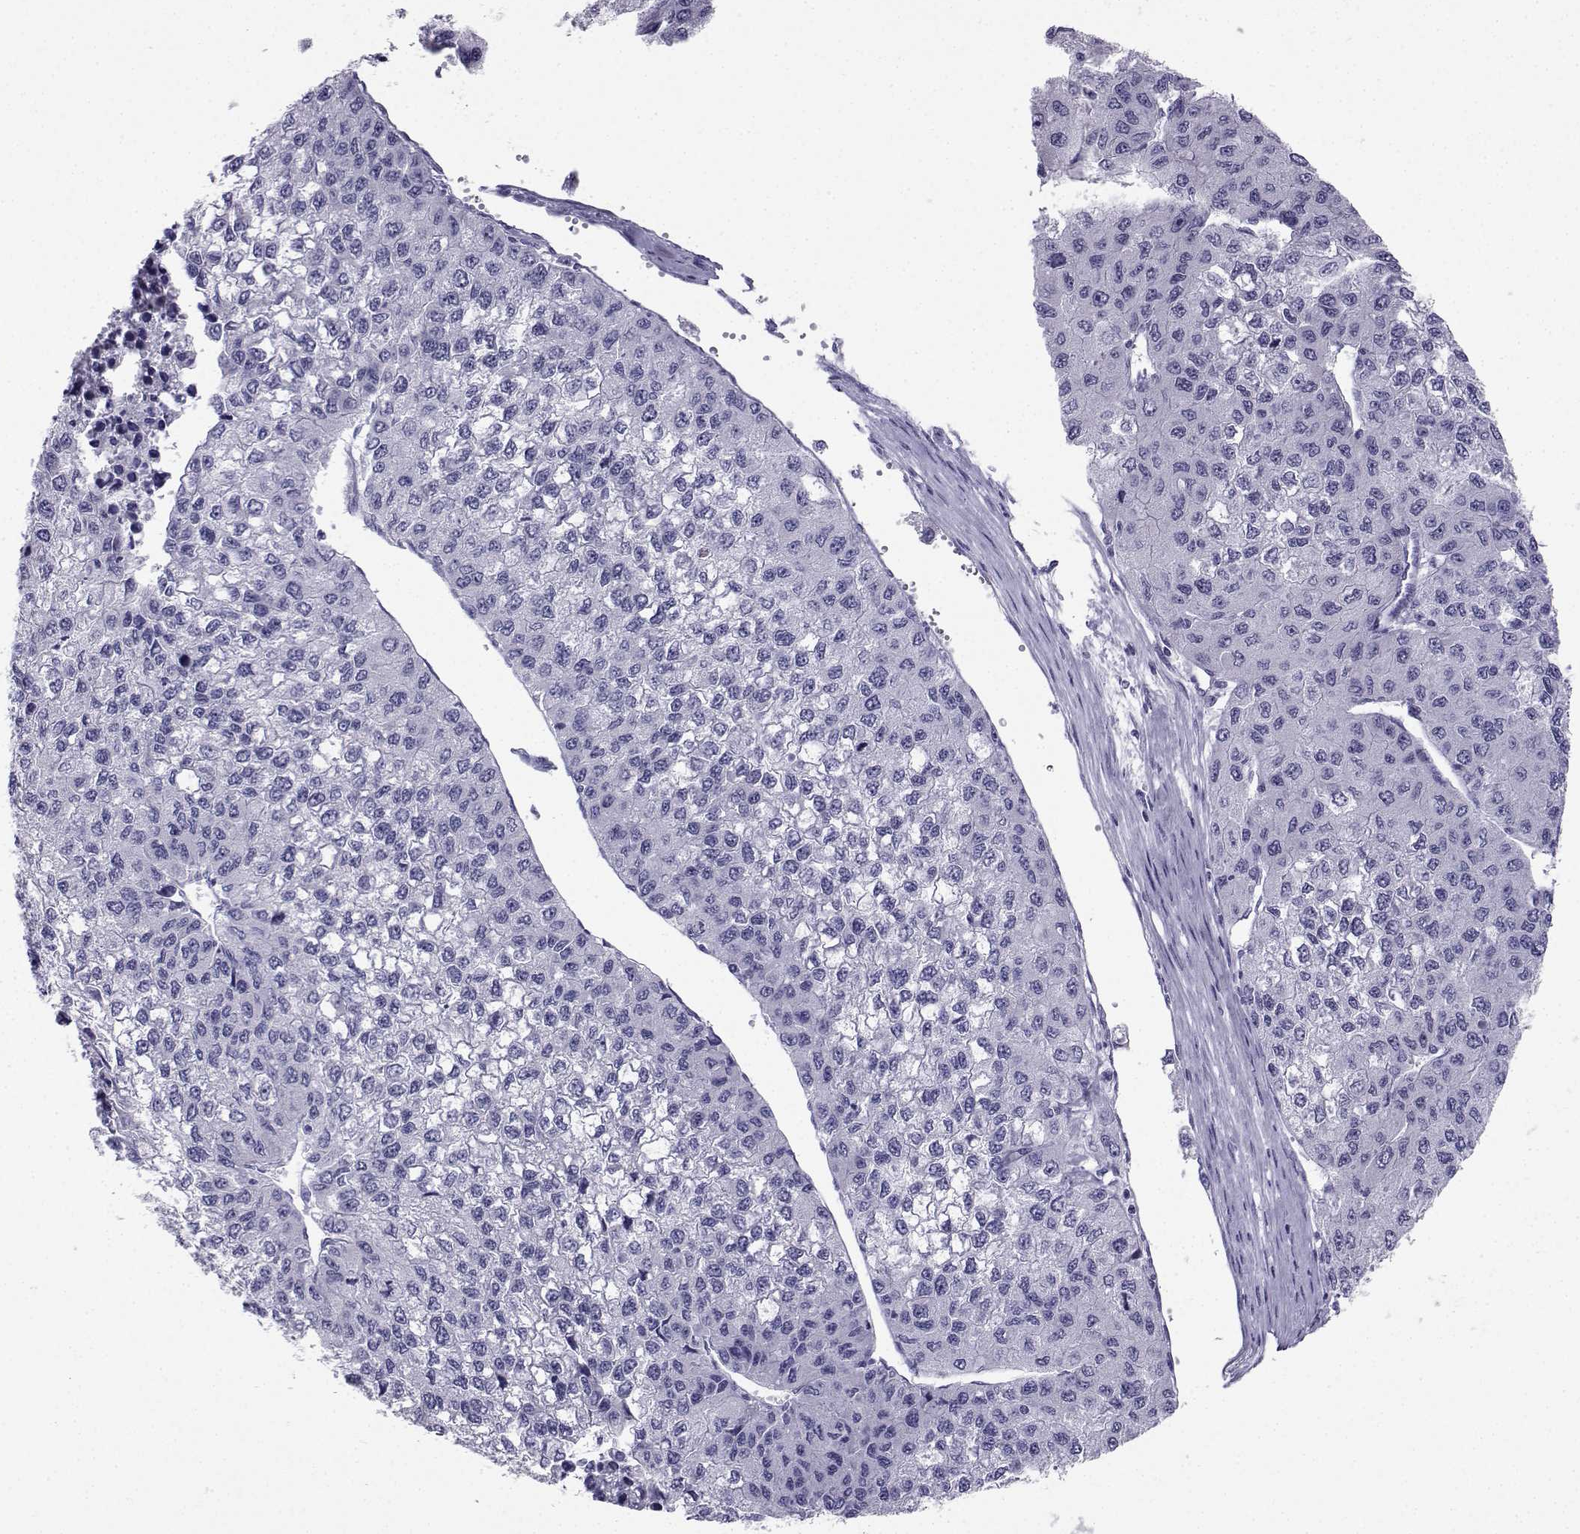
{"staining": {"intensity": "negative", "quantity": "none", "location": "none"}, "tissue": "liver cancer", "cell_type": "Tumor cells", "image_type": "cancer", "snomed": [{"axis": "morphology", "description": "Carcinoma, Hepatocellular, NOS"}, {"axis": "topography", "description": "Liver"}], "caption": "Immunohistochemistry histopathology image of neoplastic tissue: human hepatocellular carcinoma (liver) stained with DAB reveals no significant protein expression in tumor cells.", "gene": "SST", "patient": {"sex": "female", "age": 66}}